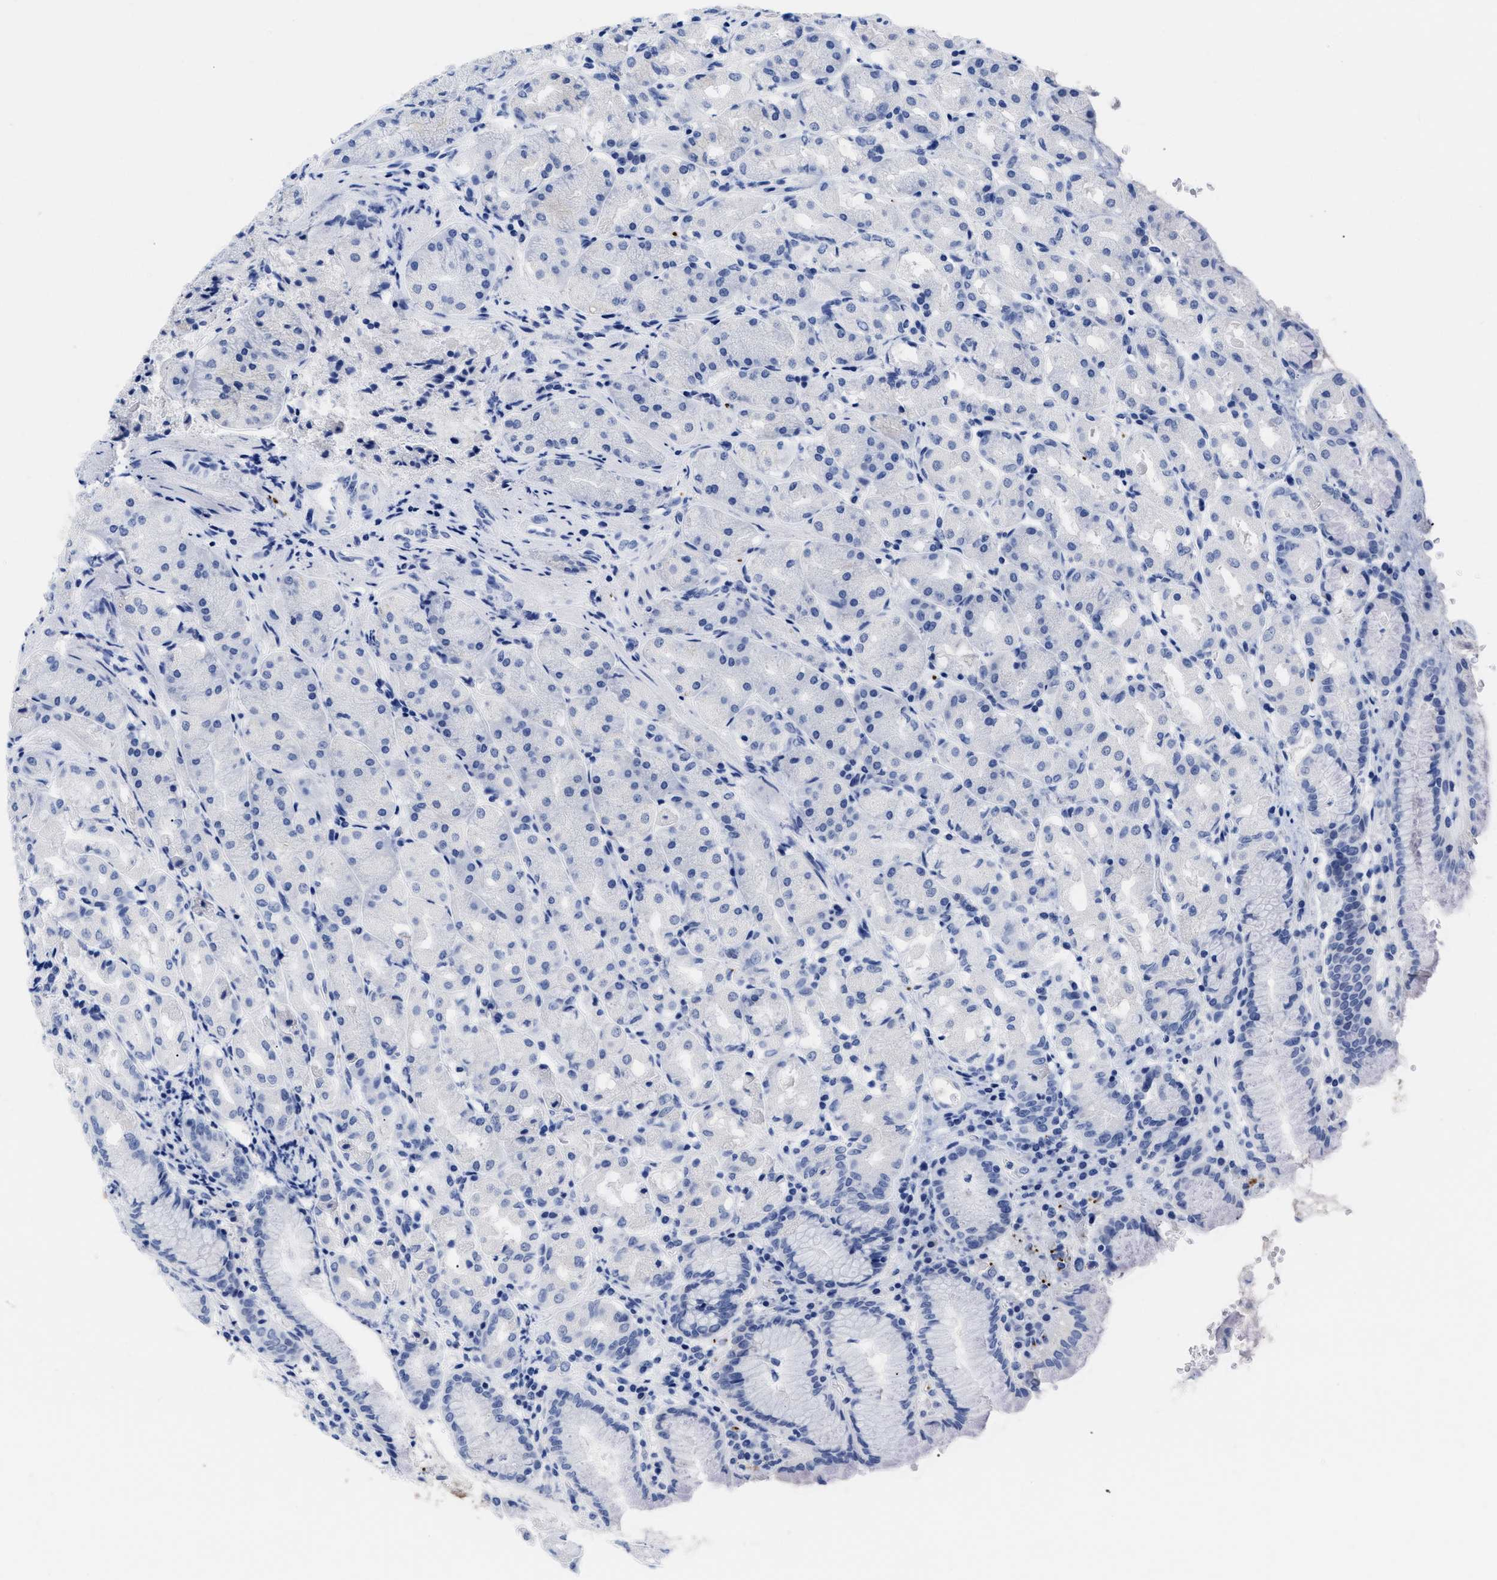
{"staining": {"intensity": "negative", "quantity": "none", "location": "none"}, "tissue": "stomach", "cell_type": "Glandular cells", "image_type": "normal", "snomed": [{"axis": "morphology", "description": "Normal tissue, NOS"}, {"axis": "topography", "description": "Stomach"}, {"axis": "topography", "description": "Stomach, lower"}], "caption": "DAB immunohistochemical staining of unremarkable human stomach demonstrates no significant staining in glandular cells.", "gene": "TREML1", "patient": {"sex": "female", "age": 56}}